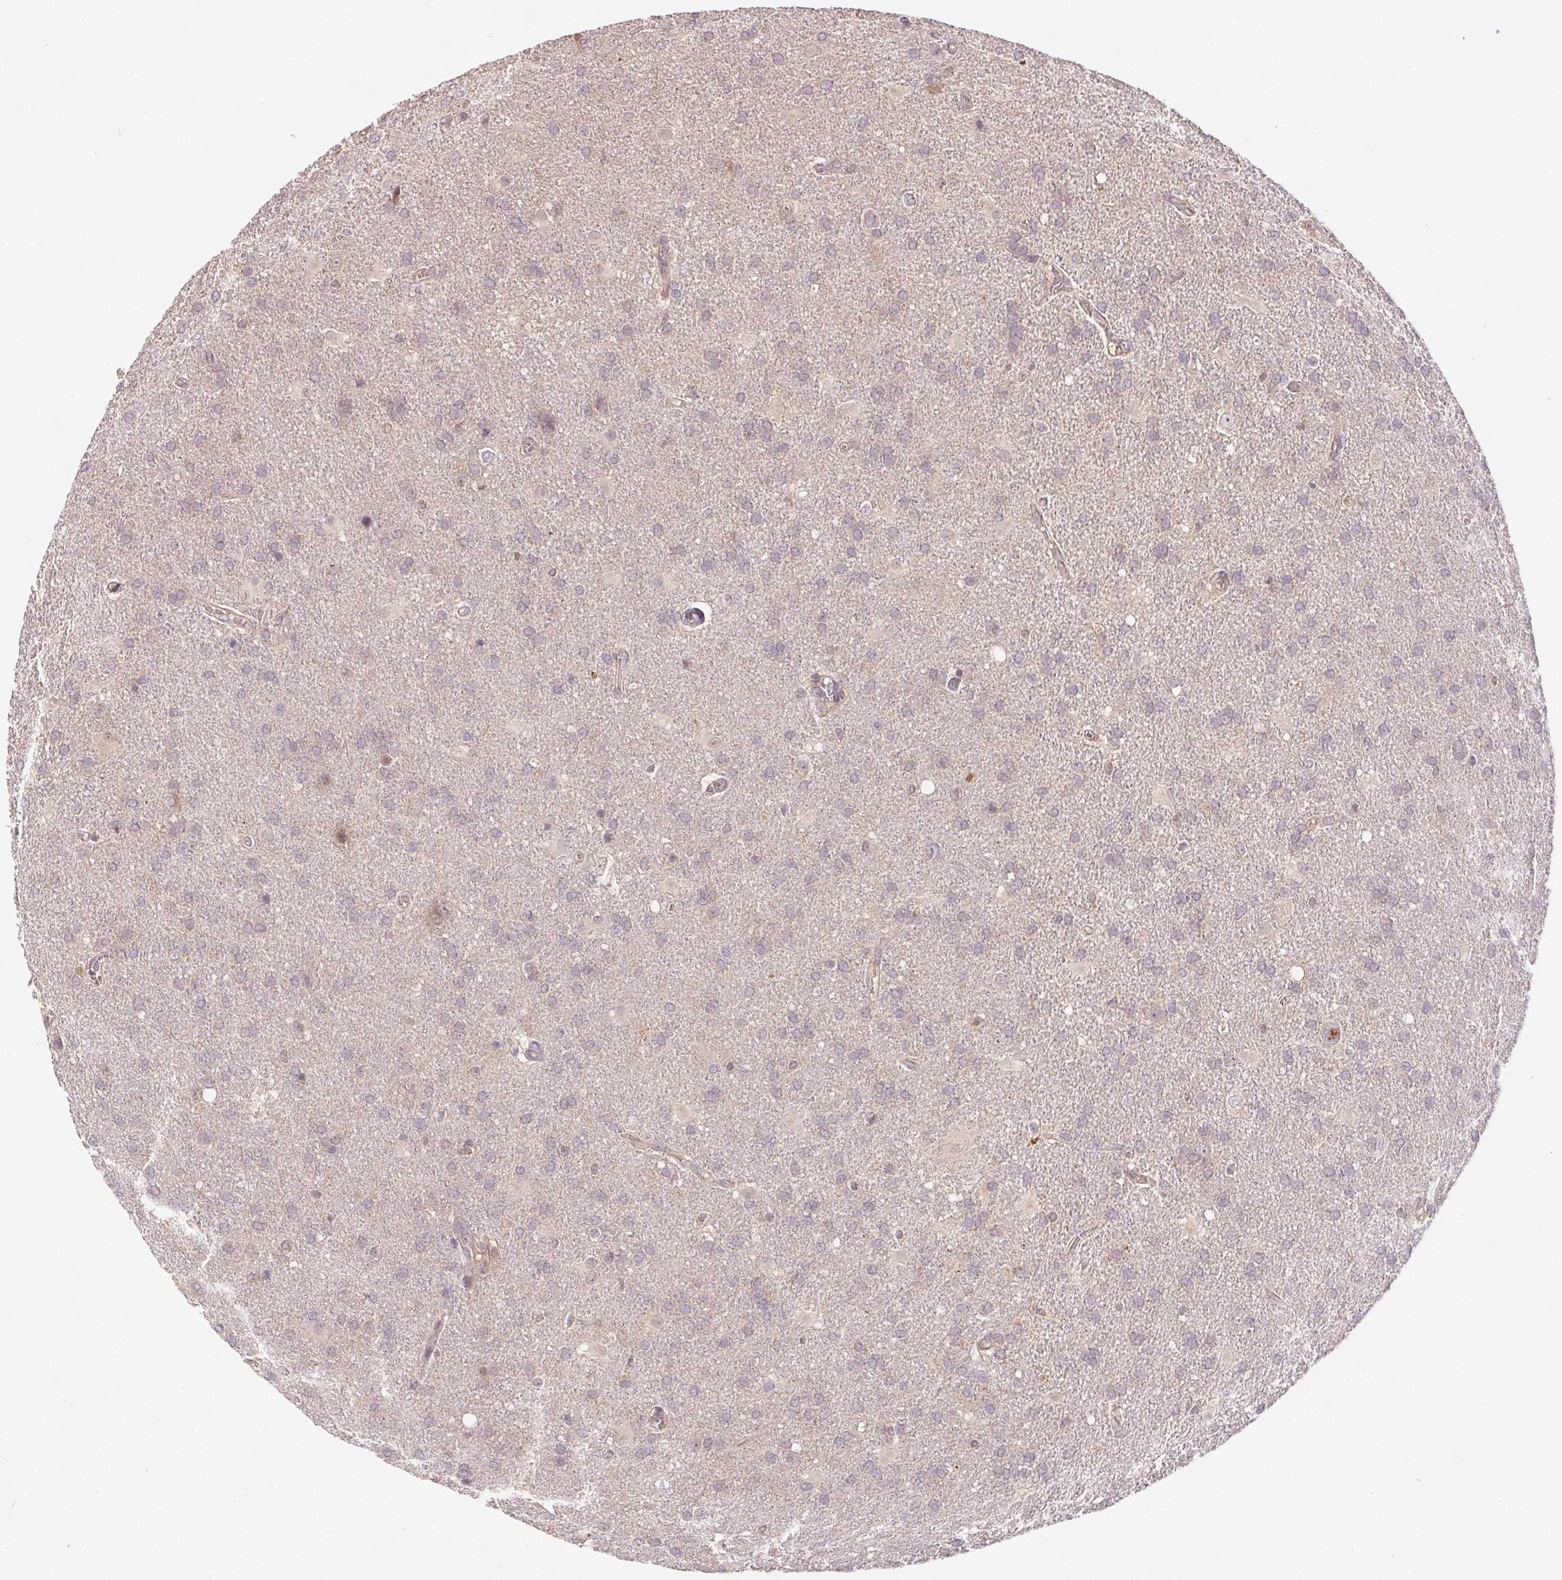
{"staining": {"intensity": "weak", "quantity": "<25%", "location": "cytoplasmic/membranous"}, "tissue": "glioma", "cell_type": "Tumor cells", "image_type": "cancer", "snomed": [{"axis": "morphology", "description": "Glioma, malignant, Low grade"}, {"axis": "topography", "description": "Brain"}], "caption": "Immunohistochemistry (IHC) of malignant glioma (low-grade) shows no positivity in tumor cells.", "gene": "MAPKAPK2", "patient": {"sex": "male", "age": 66}}